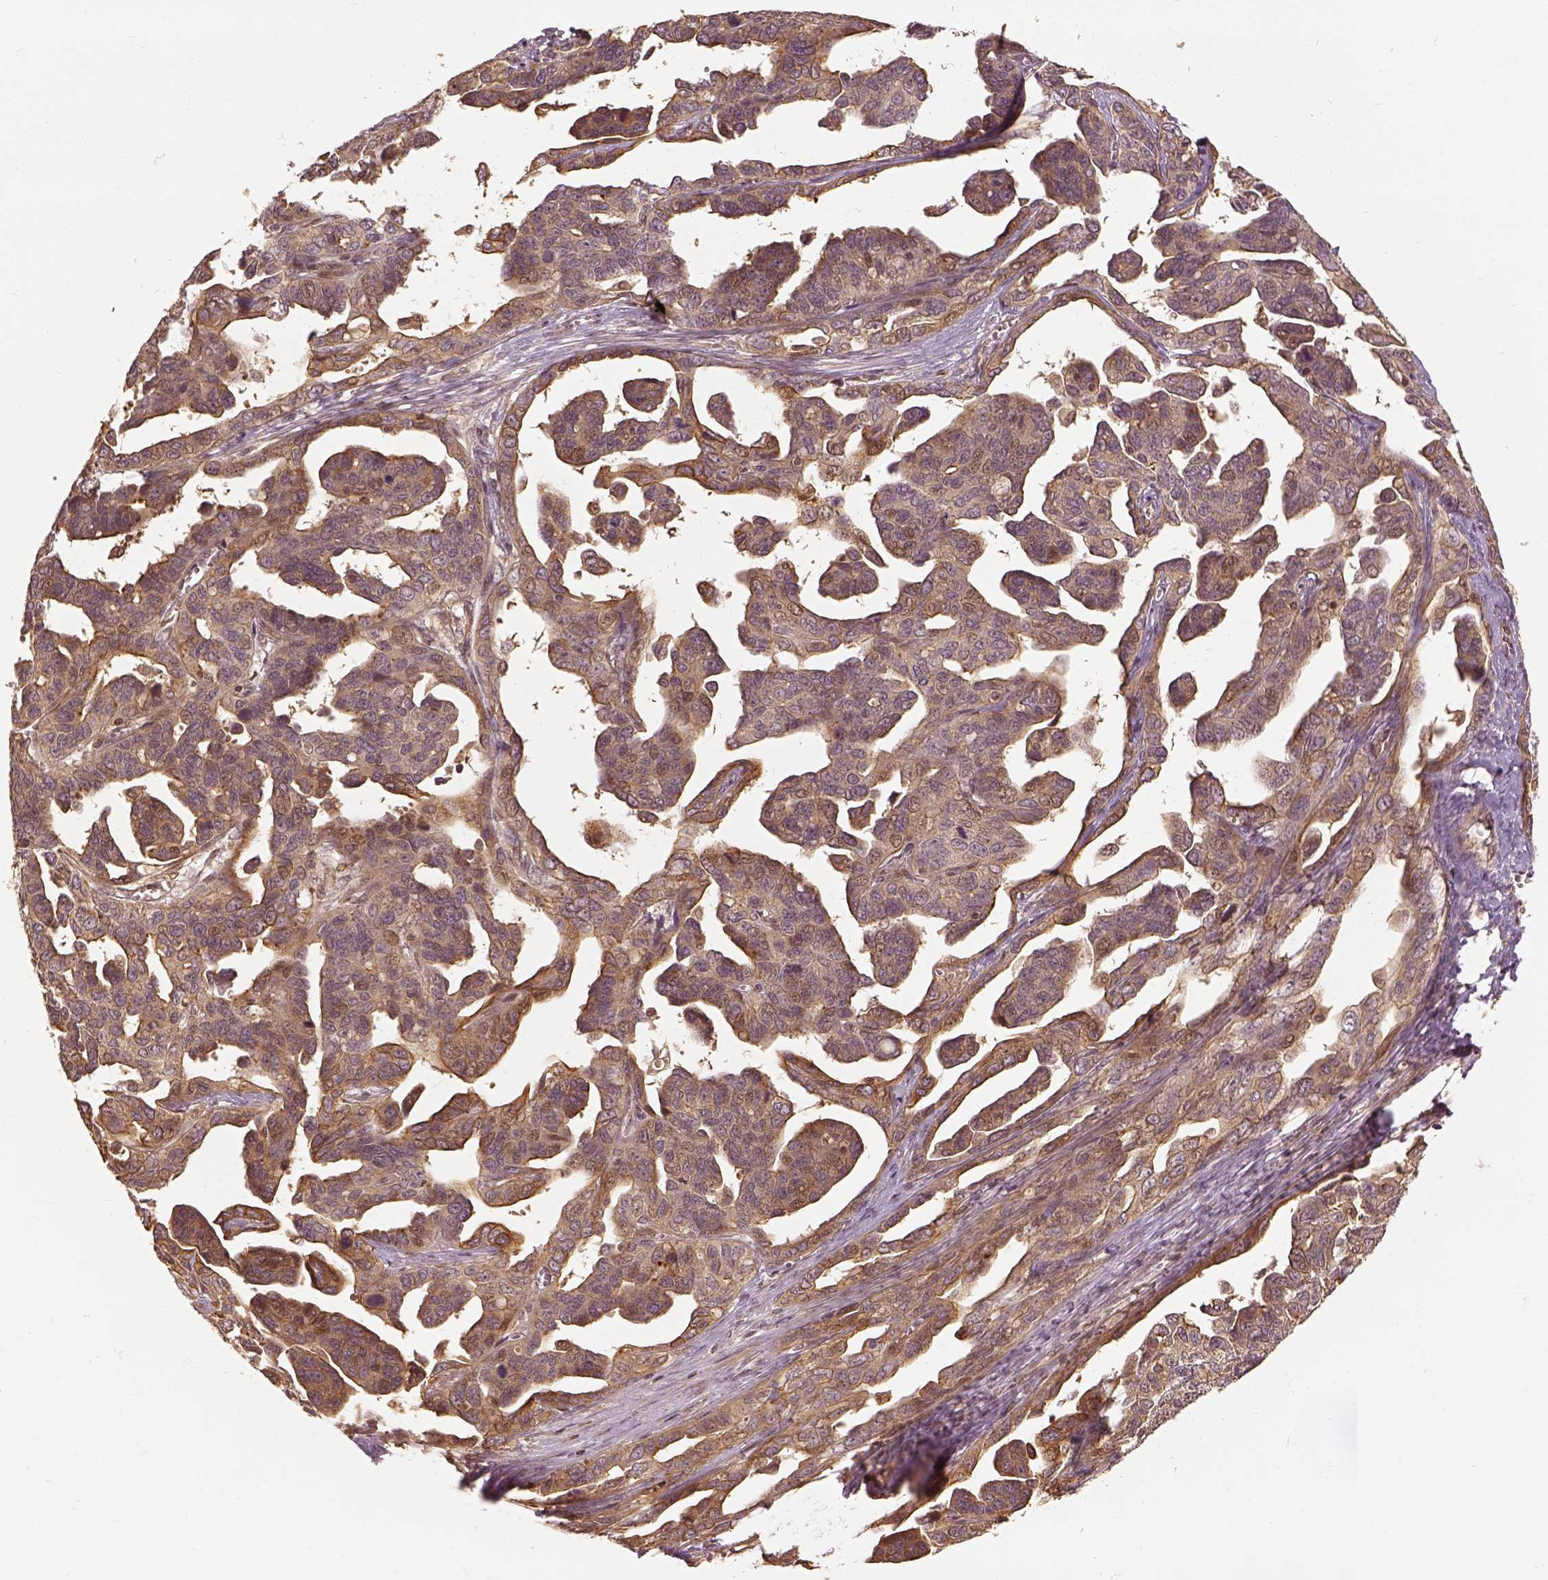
{"staining": {"intensity": "moderate", "quantity": ">75%", "location": "cytoplasmic/membranous"}, "tissue": "ovarian cancer", "cell_type": "Tumor cells", "image_type": "cancer", "snomed": [{"axis": "morphology", "description": "Cystadenocarcinoma, serous, NOS"}, {"axis": "topography", "description": "Ovary"}], "caption": "Protein staining demonstrates moderate cytoplasmic/membranous expression in about >75% of tumor cells in ovarian serous cystadenocarcinoma.", "gene": "VEGFA", "patient": {"sex": "female", "age": 69}}